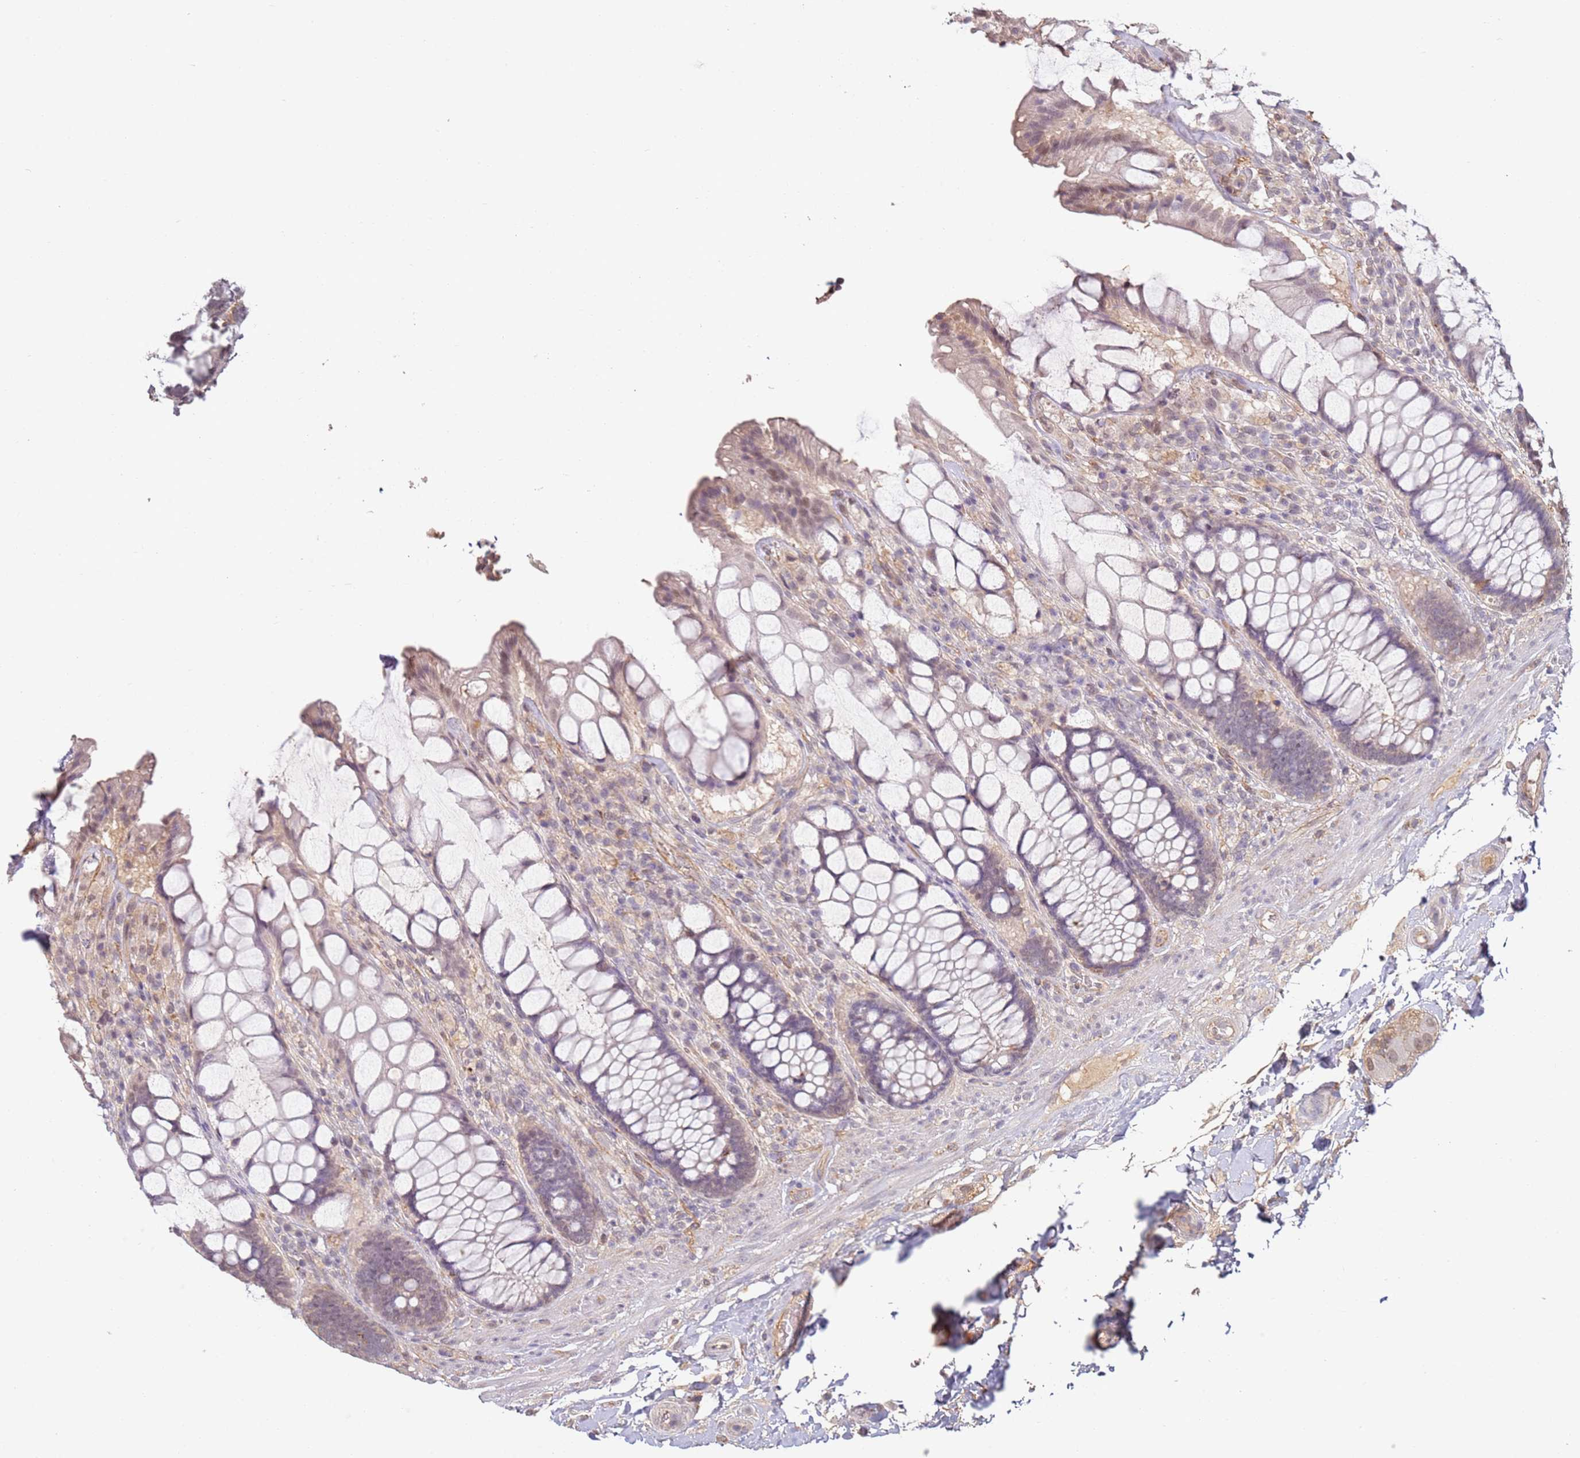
{"staining": {"intensity": "weak", "quantity": ">75%", "location": "cytoplasmic/membranous"}, "tissue": "rectum", "cell_type": "Glandular cells", "image_type": "normal", "snomed": [{"axis": "morphology", "description": "Normal tissue, NOS"}, {"axis": "topography", "description": "Rectum"}], "caption": "Immunohistochemical staining of unremarkable rectum exhibits low levels of weak cytoplasmic/membranous positivity in about >75% of glandular cells. Ihc stains the protein in brown and the nuclei are stained blue.", "gene": "WDR93", "patient": {"sex": "female", "age": 58}}